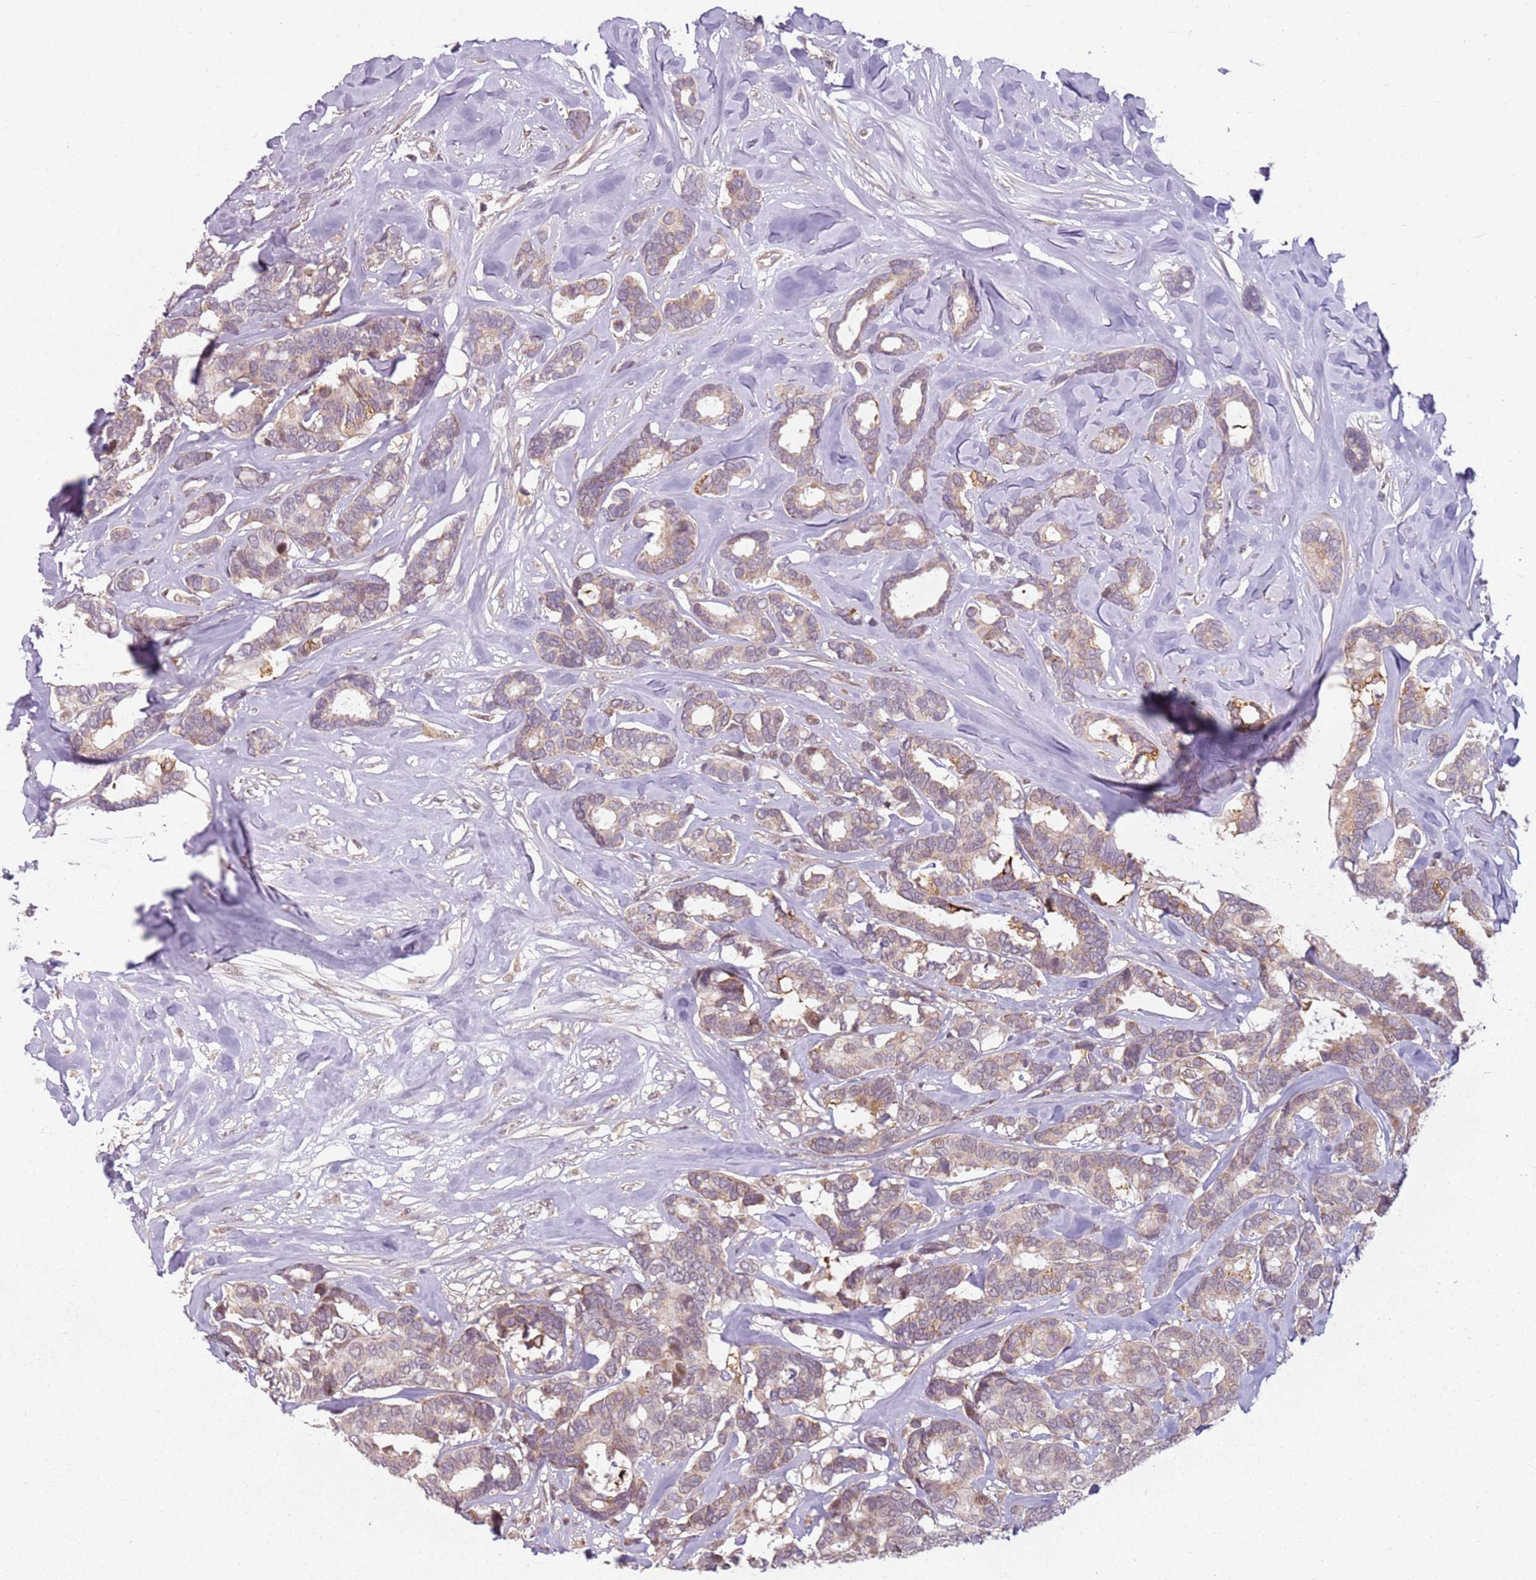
{"staining": {"intensity": "moderate", "quantity": ">75%", "location": "cytoplasmic/membranous"}, "tissue": "breast cancer", "cell_type": "Tumor cells", "image_type": "cancer", "snomed": [{"axis": "morphology", "description": "Duct carcinoma"}, {"axis": "topography", "description": "Breast"}], "caption": "An IHC histopathology image of tumor tissue is shown. Protein staining in brown labels moderate cytoplasmic/membranous positivity in intraductal carcinoma (breast) within tumor cells. (brown staining indicates protein expression, while blue staining denotes nuclei).", "gene": "CHURC1", "patient": {"sex": "female", "age": 87}}